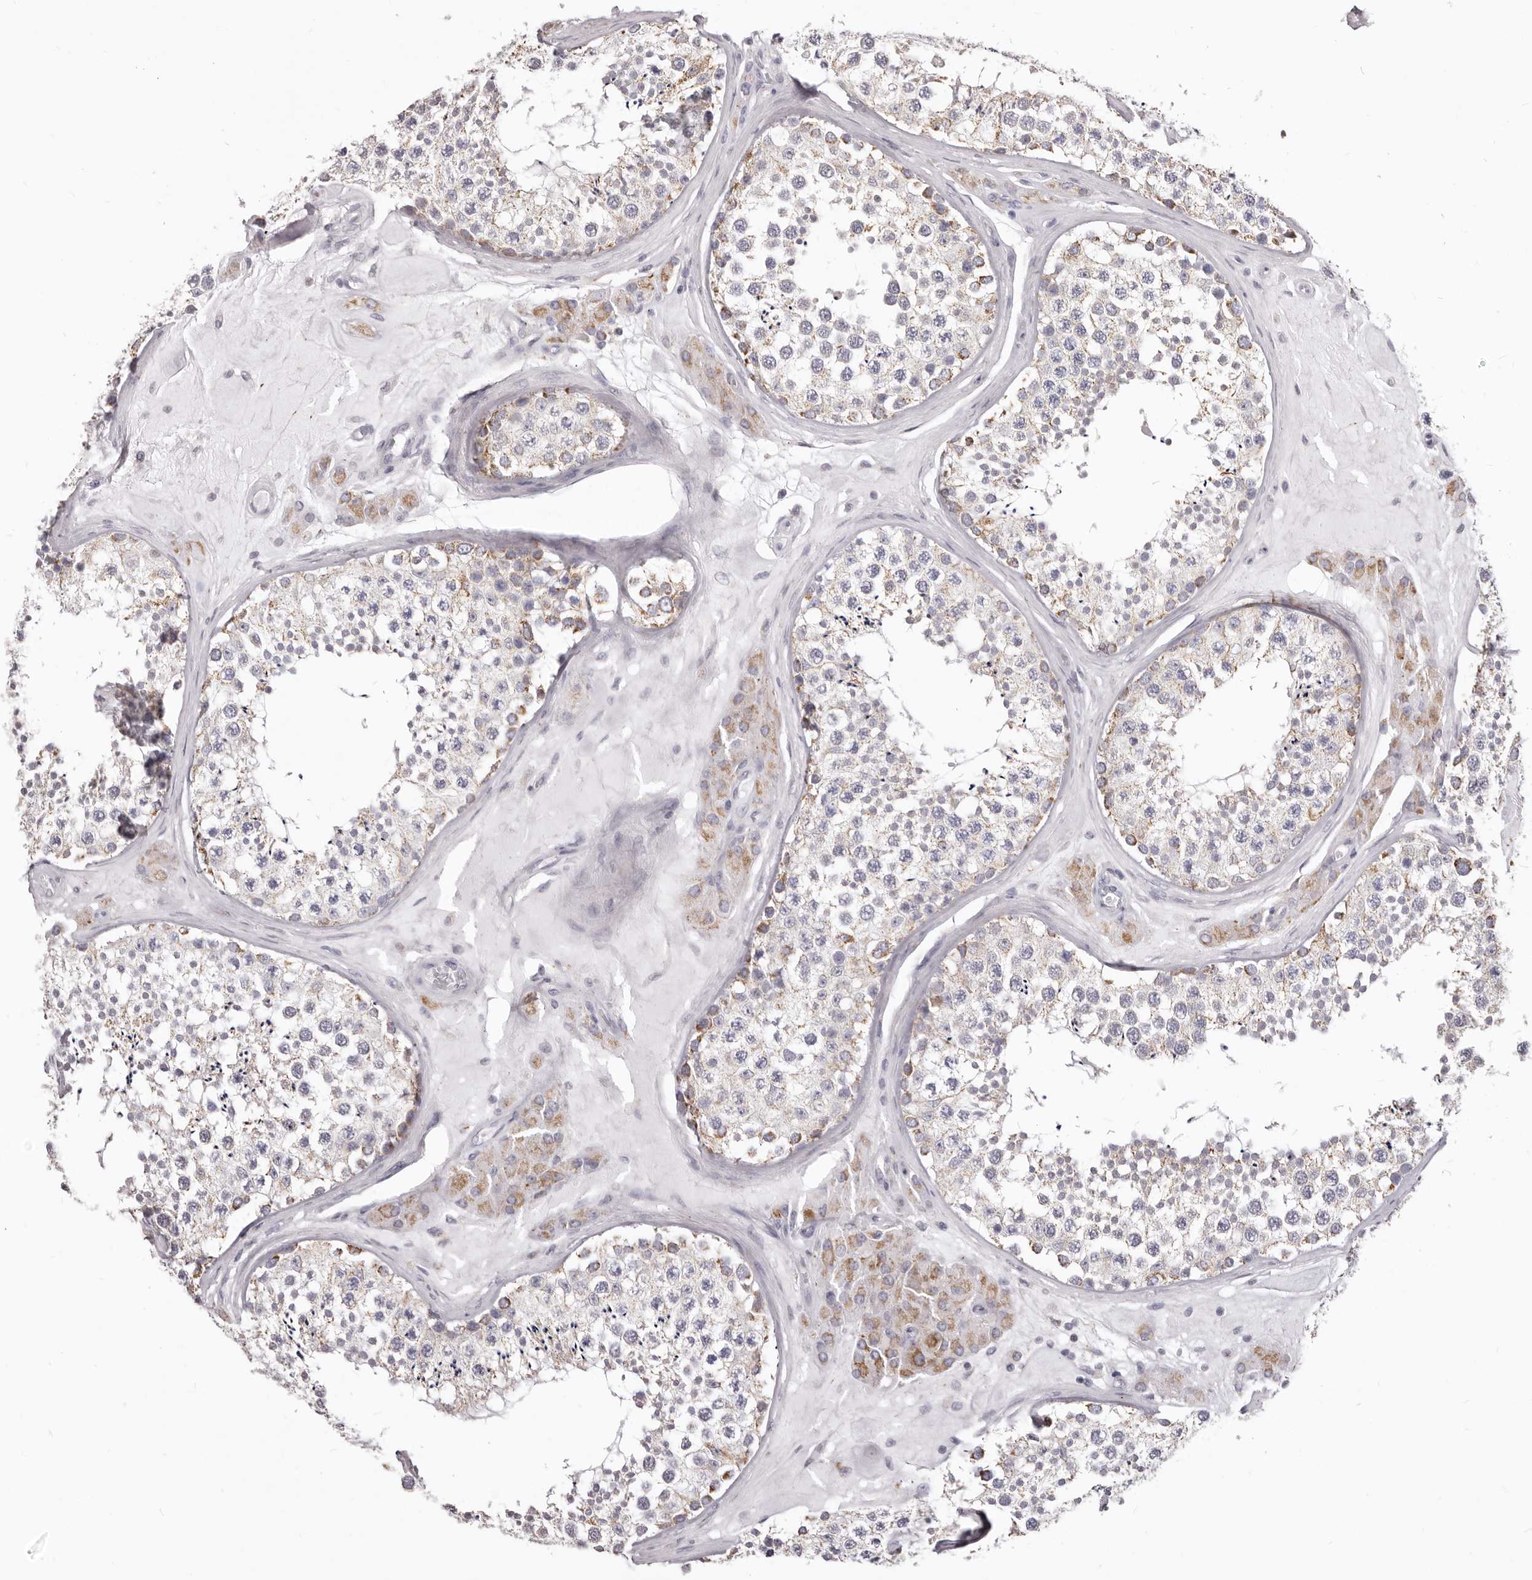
{"staining": {"intensity": "moderate", "quantity": "25%-75%", "location": "cytoplasmic/membranous"}, "tissue": "testis", "cell_type": "Cells in seminiferous ducts", "image_type": "normal", "snomed": [{"axis": "morphology", "description": "Normal tissue, NOS"}, {"axis": "topography", "description": "Testis"}], "caption": "Immunohistochemical staining of normal testis displays 25%-75% levels of moderate cytoplasmic/membranous protein staining in approximately 25%-75% of cells in seminiferous ducts.", "gene": "PRMT2", "patient": {"sex": "male", "age": 46}}